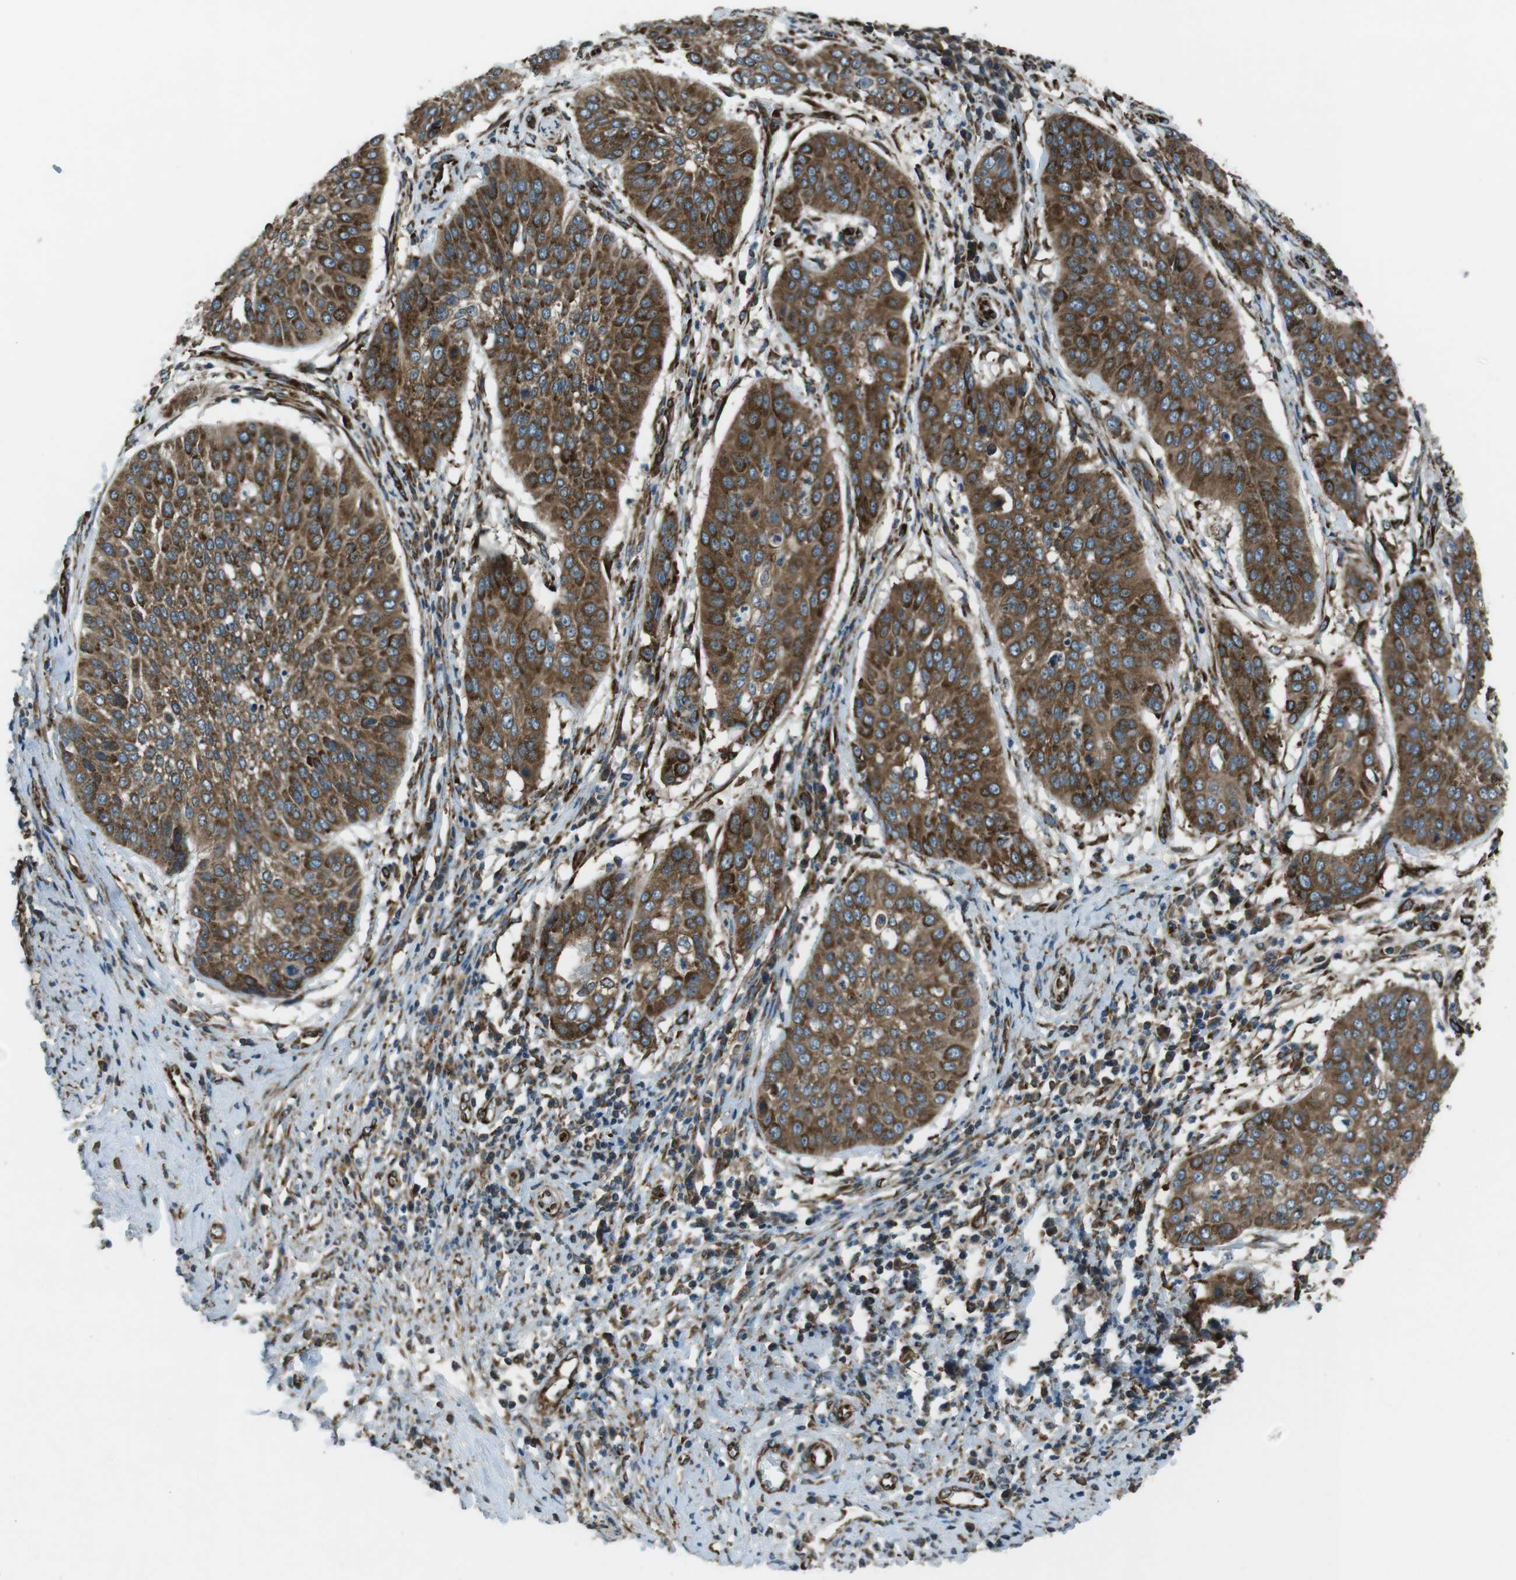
{"staining": {"intensity": "strong", "quantity": ">75%", "location": "cytoplasmic/membranous"}, "tissue": "cervical cancer", "cell_type": "Tumor cells", "image_type": "cancer", "snomed": [{"axis": "morphology", "description": "Normal tissue, NOS"}, {"axis": "morphology", "description": "Squamous cell carcinoma, NOS"}, {"axis": "topography", "description": "Cervix"}], "caption": "DAB immunohistochemical staining of human cervical cancer demonstrates strong cytoplasmic/membranous protein staining in about >75% of tumor cells. Using DAB (brown) and hematoxylin (blue) stains, captured at high magnification using brightfield microscopy.", "gene": "KTN1", "patient": {"sex": "female", "age": 39}}